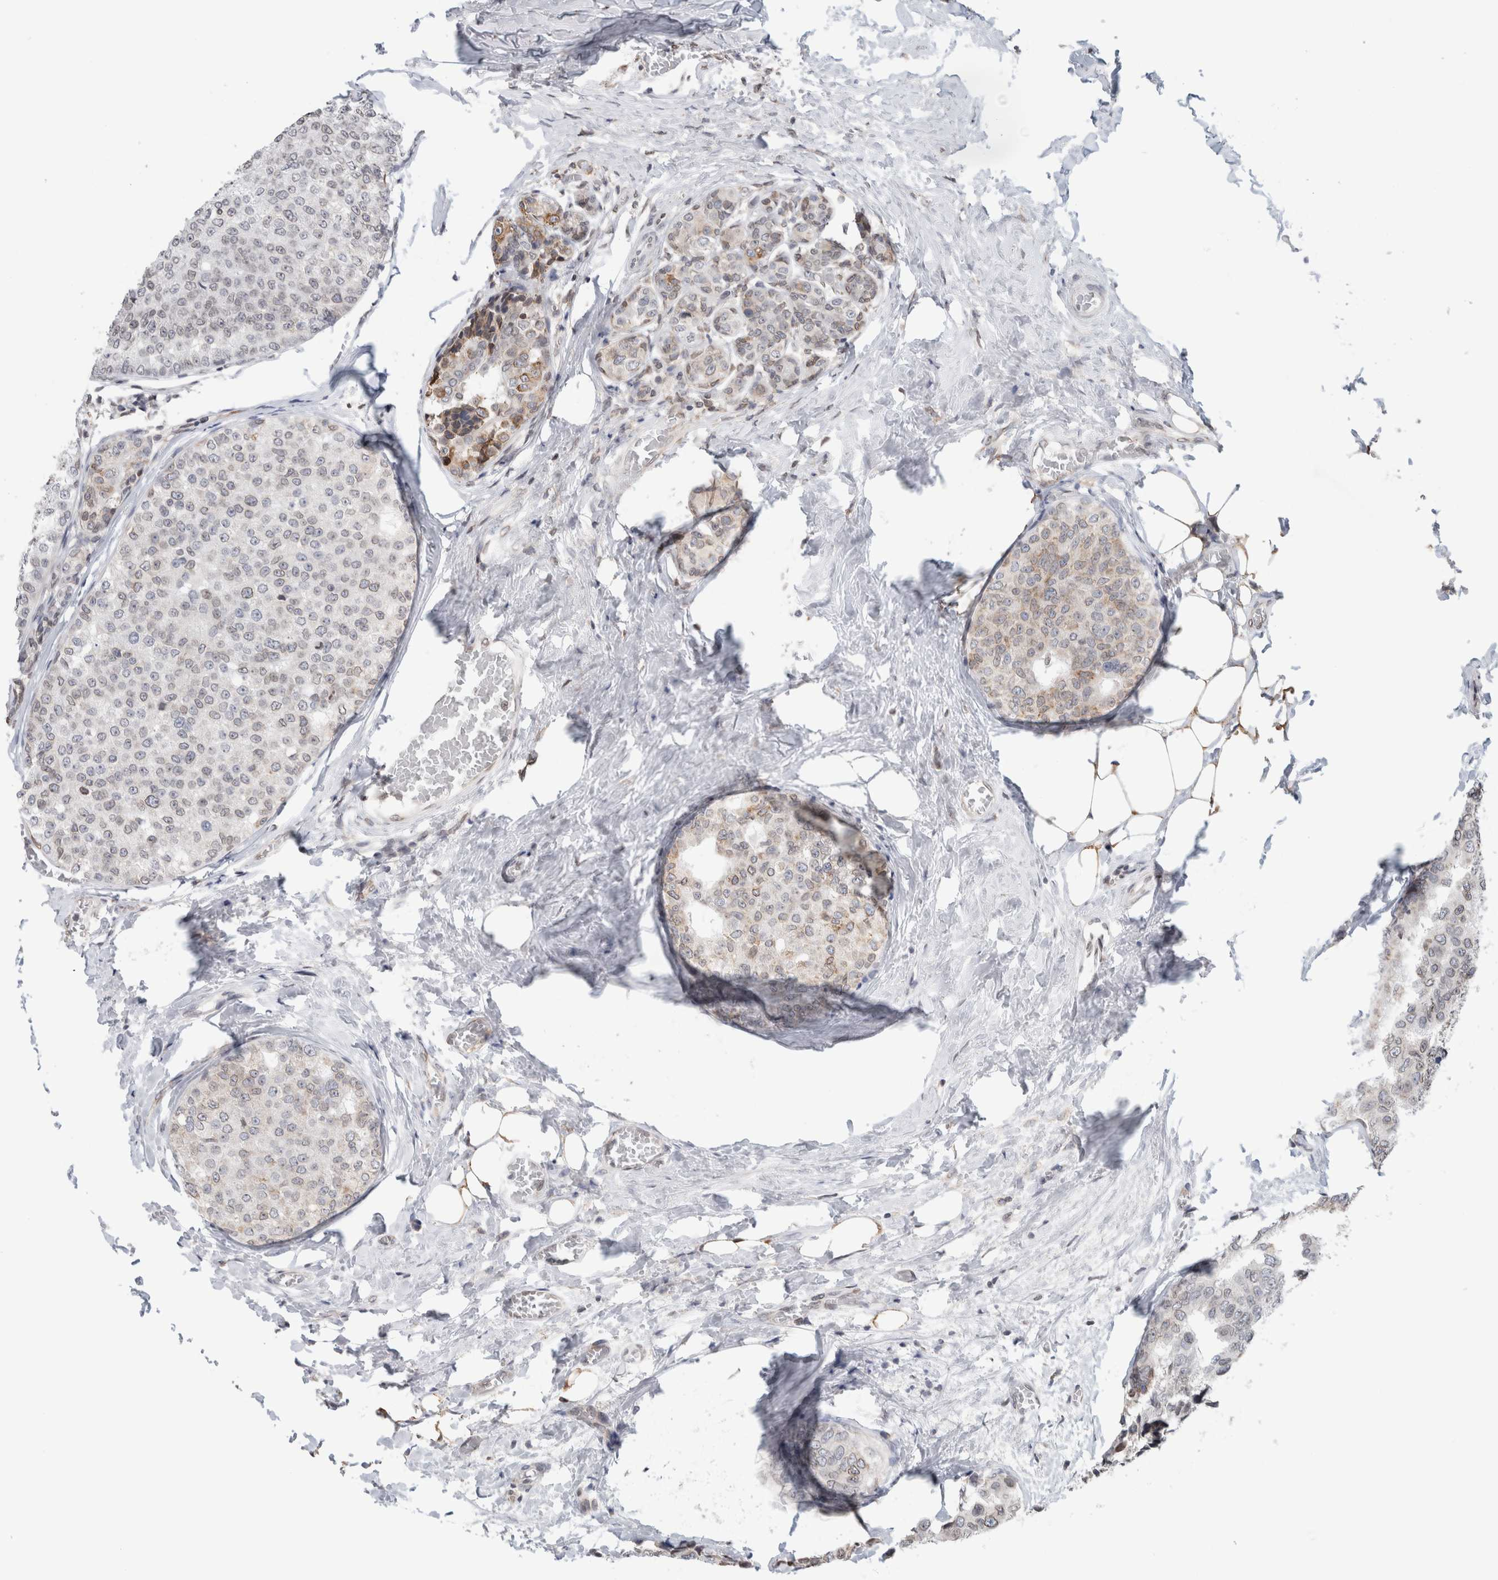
{"staining": {"intensity": "weak", "quantity": "25%-75%", "location": "cytoplasmic/membranous,nuclear"}, "tissue": "breast cancer", "cell_type": "Tumor cells", "image_type": "cancer", "snomed": [{"axis": "morphology", "description": "Normal tissue, NOS"}, {"axis": "morphology", "description": "Duct carcinoma"}, {"axis": "topography", "description": "Breast"}], "caption": "DAB (3,3'-diaminobenzidine) immunohistochemical staining of human invasive ductal carcinoma (breast) exhibits weak cytoplasmic/membranous and nuclear protein staining in approximately 25%-75% of tumor cells.", "gene": "RBMX2", "patient": {"sex": "female", "age": 43}}